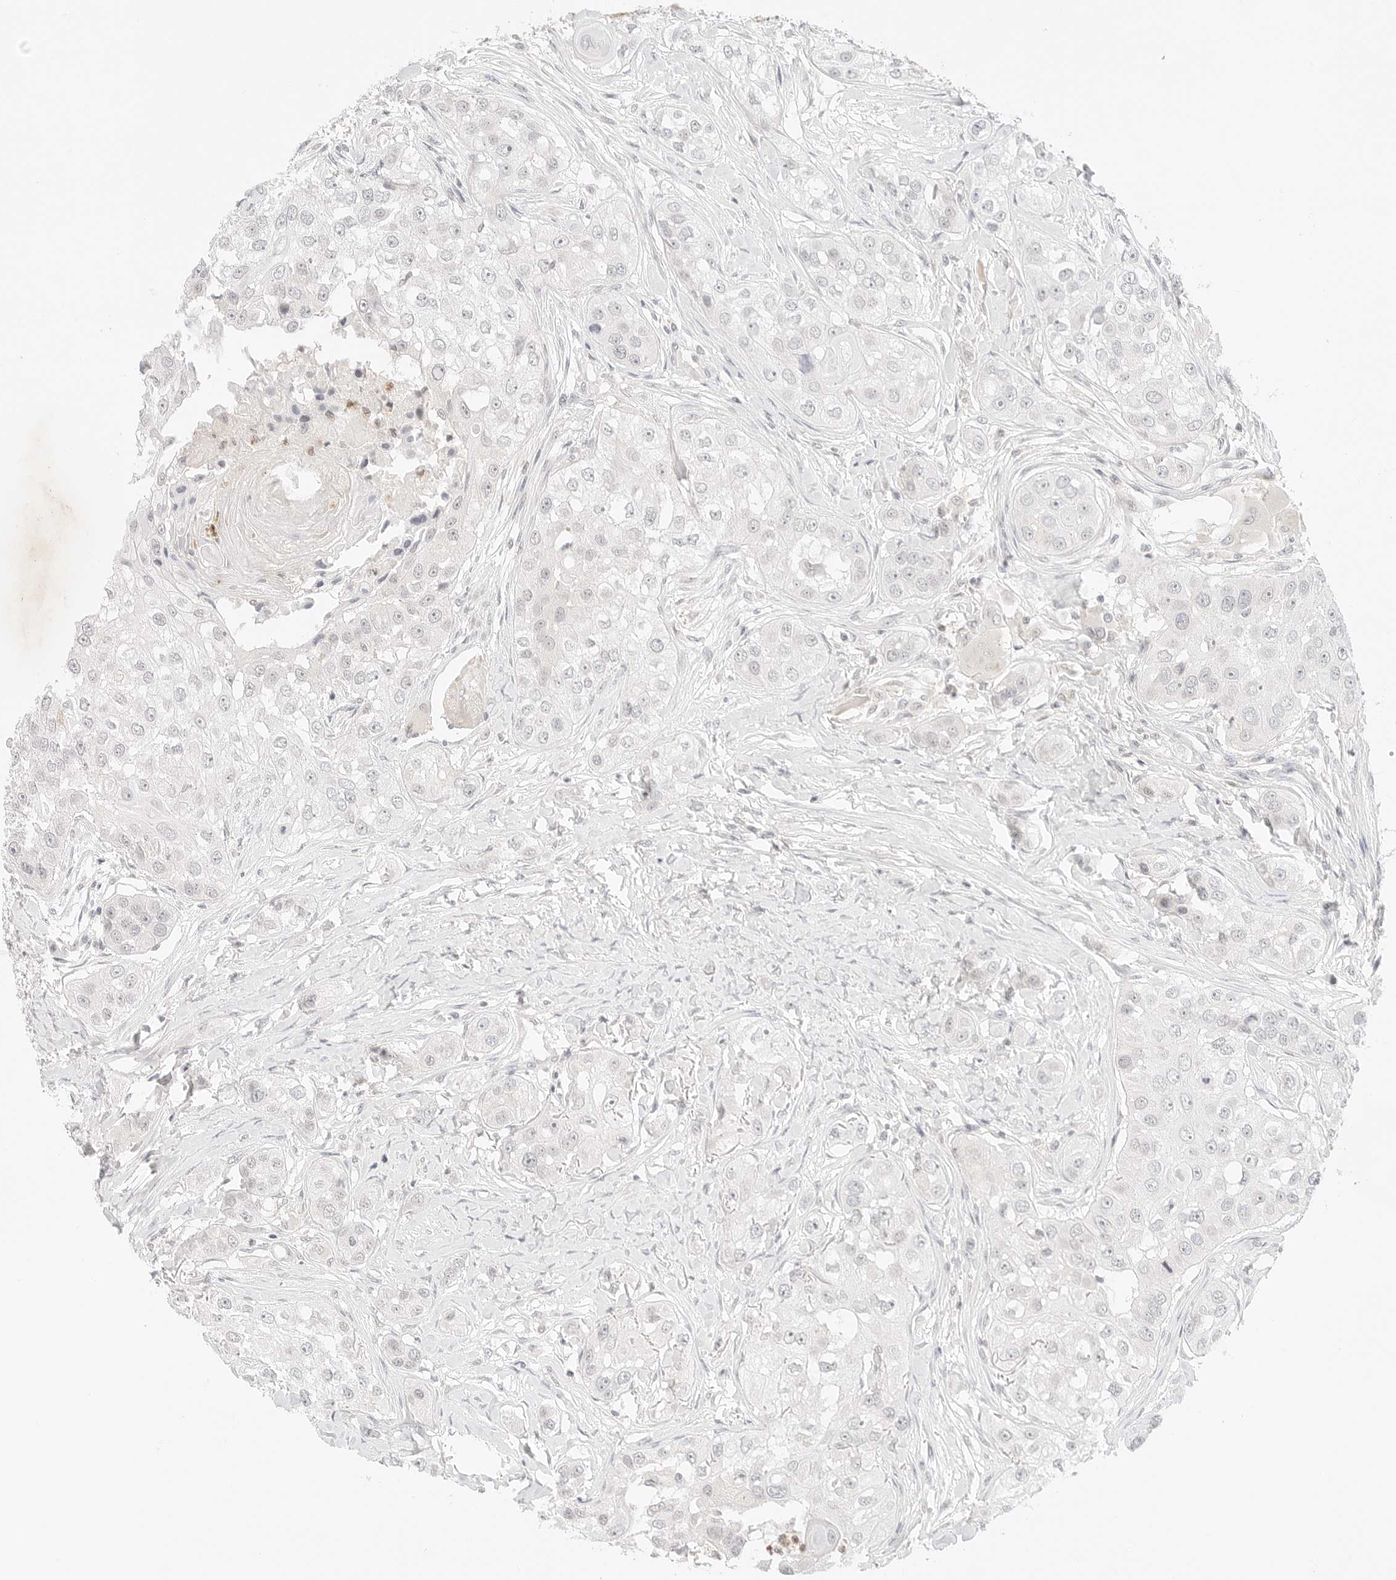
{"staining": {"intensity": "negative", "quantity": "none", "location": "none"}, "tissue": "head and neck cancer", "cell_type": "Tumor cells", "image_type": "cancer", "snomed": [{"axis": "morphology", "description": "Normal tissue, NOS"}, {"axis": "morphology", "description": "Squamous cell carcinoma, NOS"}, {"axis": "topography", "description": "Skeletal muscle"}, {"axis": "topography", "description": "Head-Neck"}], "caption": "Head and neck cancer (squamous cell carcinoma) was stained to show a protein in brown. There is no significant positivity in tumor cells.", "gene": "GNAS", "patient": {"sex": "male", "age": 51}}